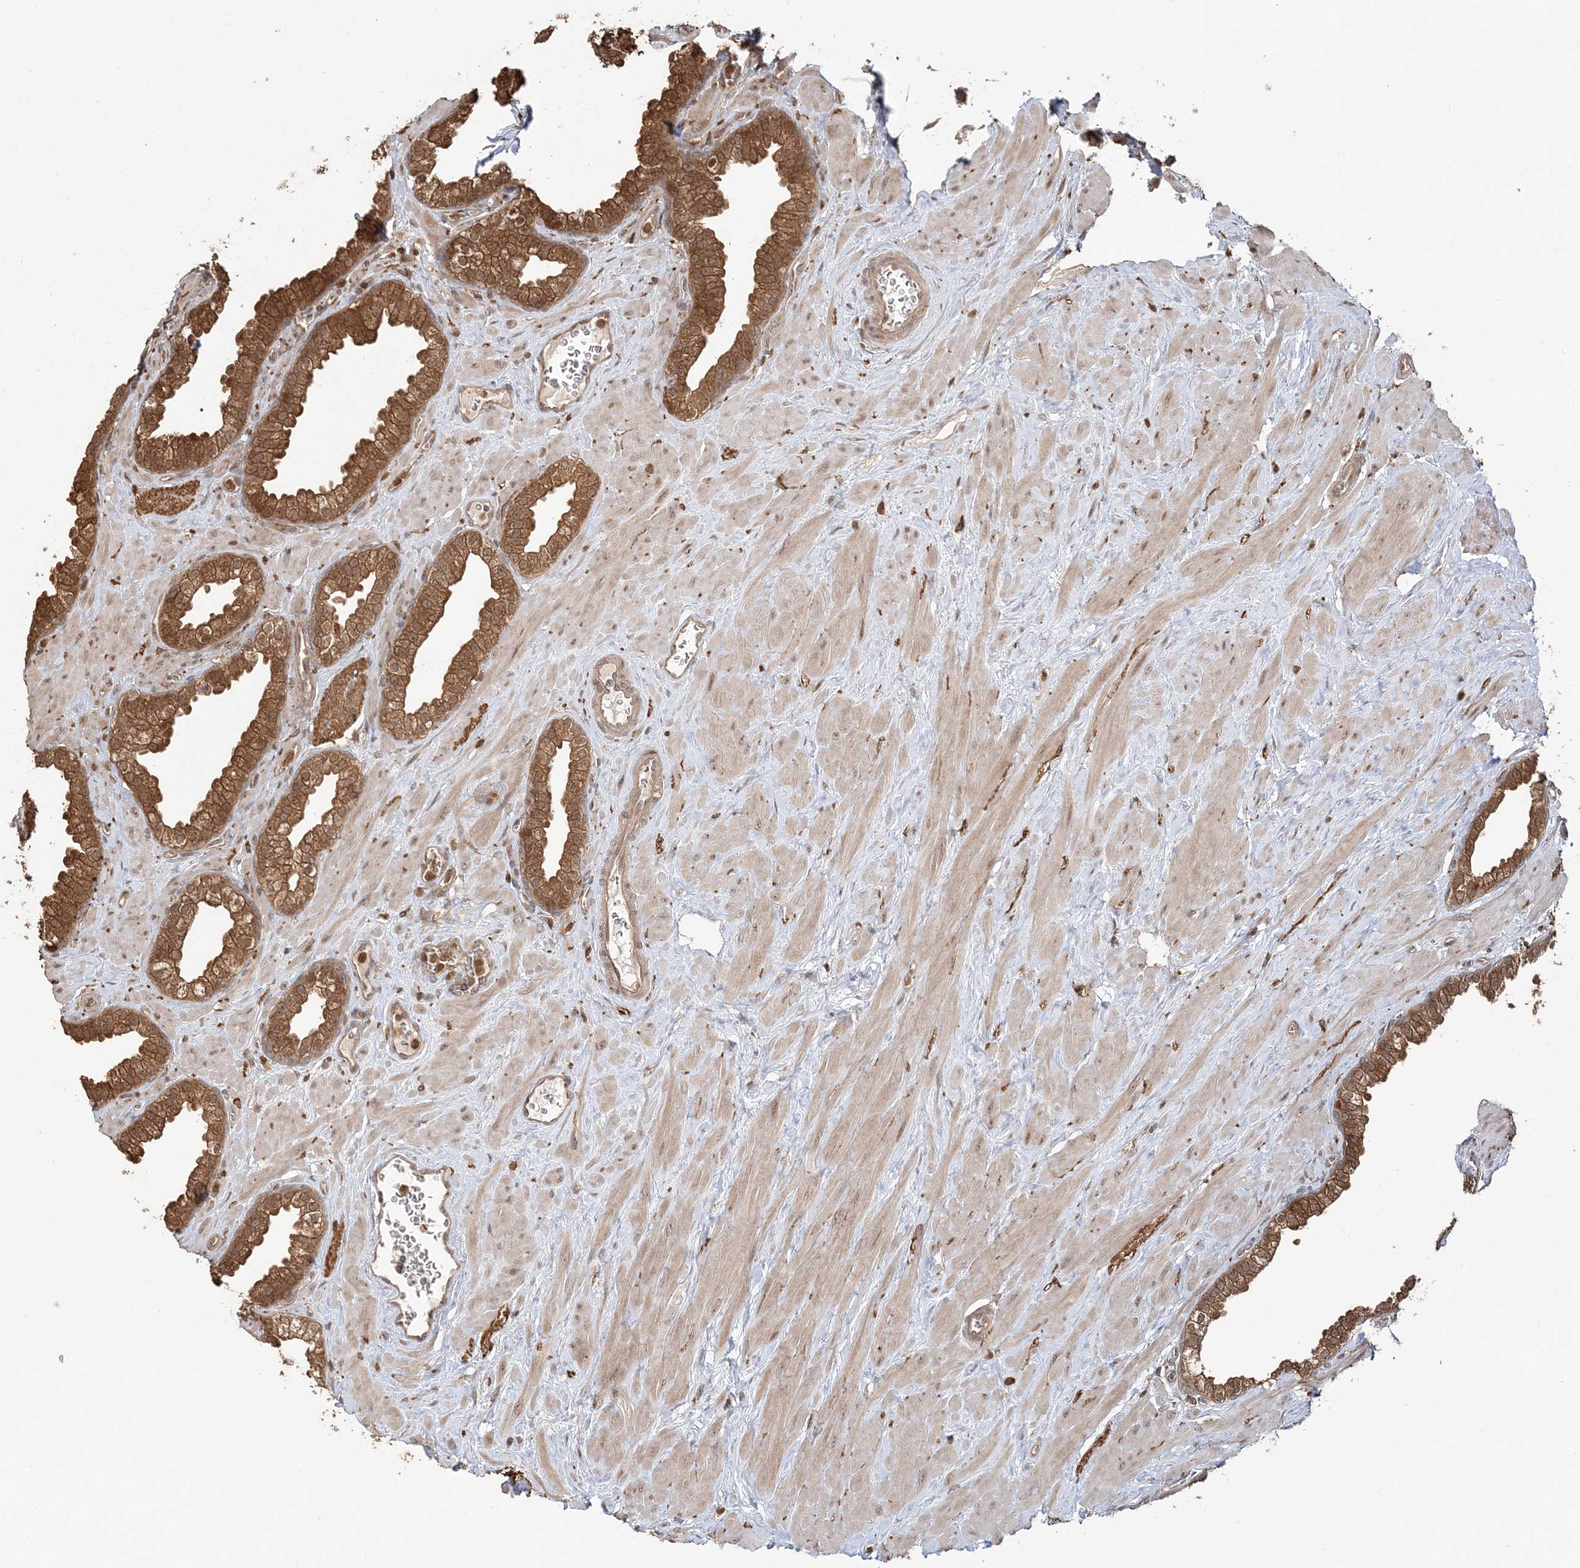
{"staining": {"intensity": "moderate", "quantity": ">75%", "location": "cytoplasmic/membranous"}, "tissue": "prostate", "cell_type": "Glandular cells", "image_type": "normal", "snomed": [{"axis": "morphology", "description": "Normal tissue, NOS"}, {"axis": "morphology", "description": "Urothelial carcinoma, Low grade"}, {"axis": "topography", "description": "Urinary bladder"}, {"axis": "topography", "description": "Prostate"}], "caption": "This is a micrograph of immunohistochemistry staining of benign prostate, which shows moderate positivity in the cytoplasmic/membranous of glandular cells.", "gene": "CAB39", "patient": {"sex": "male", "age": 60}}